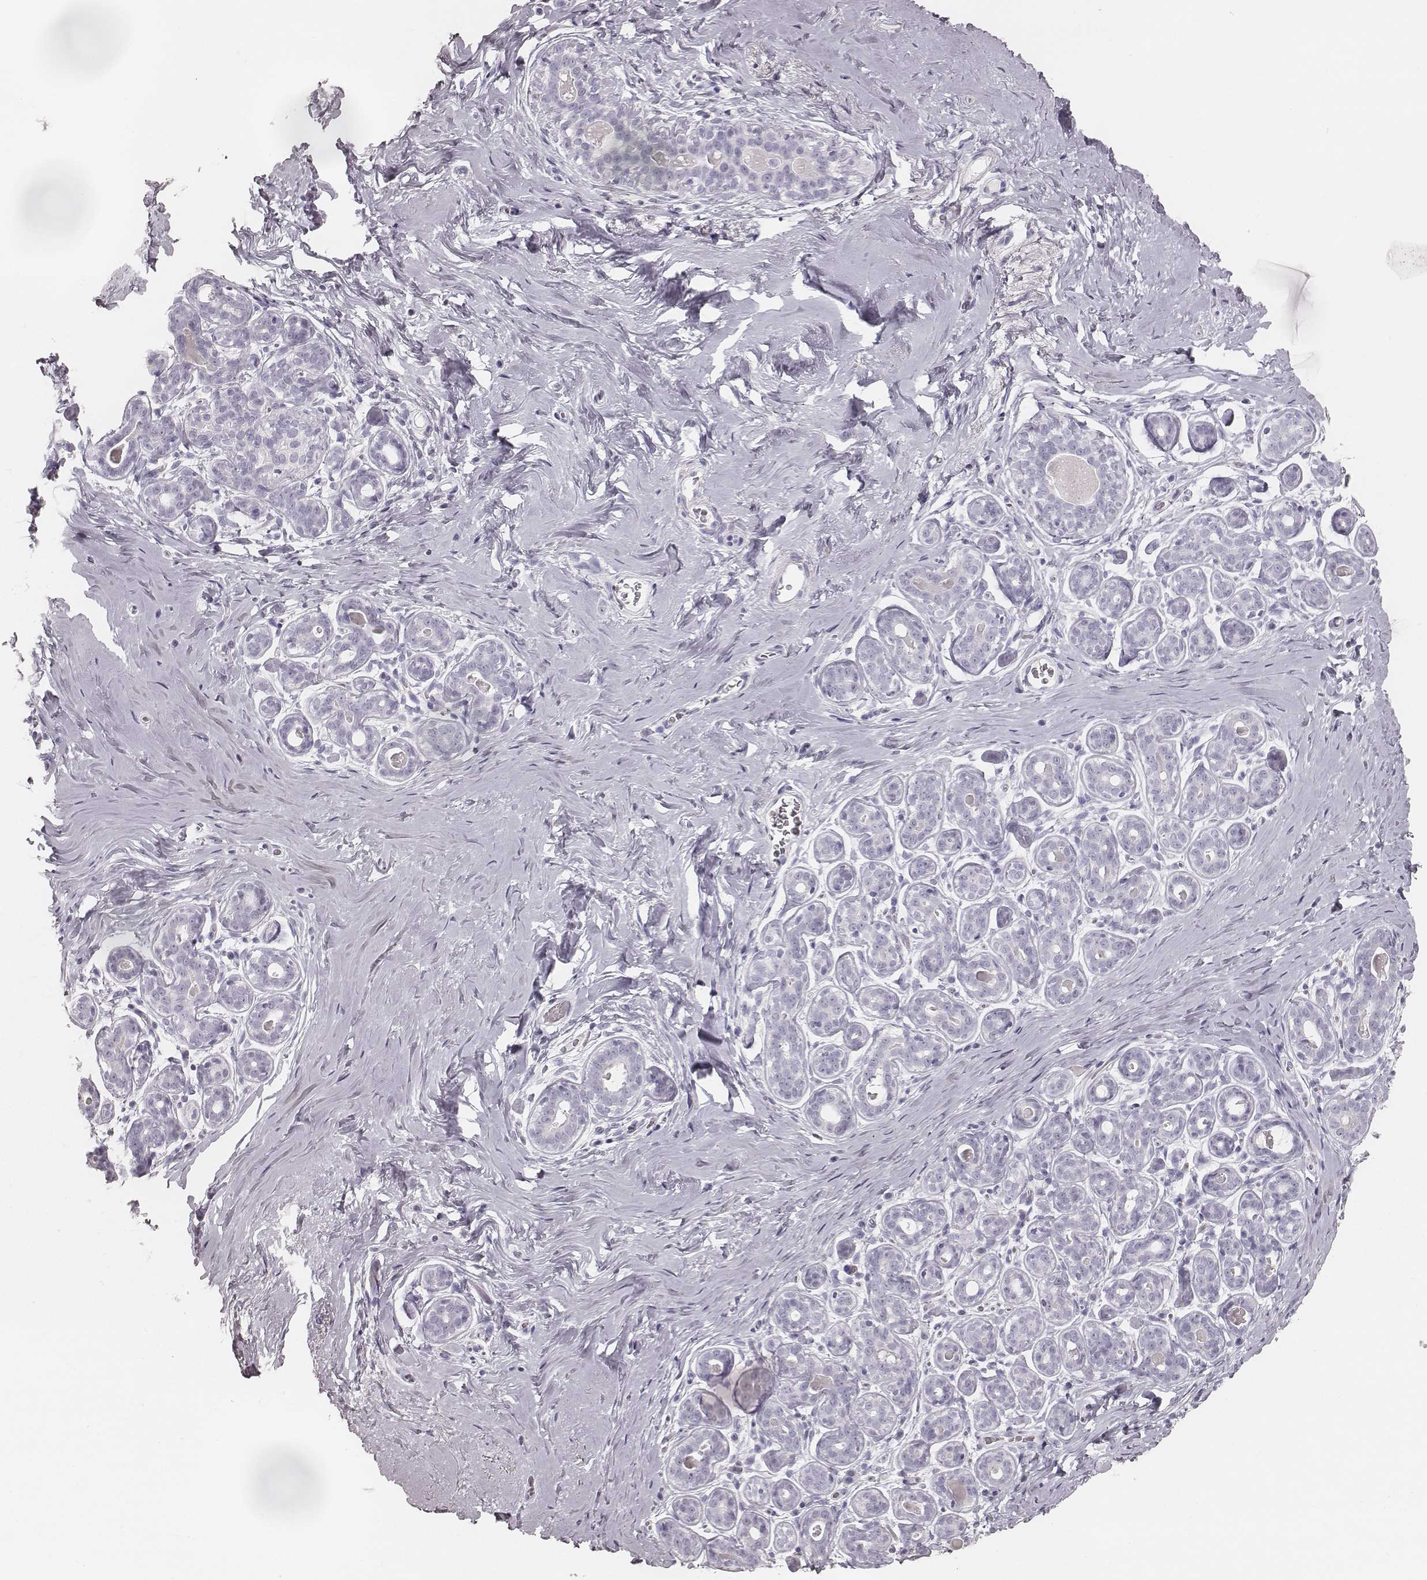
{"staining": {"intensity": "negative", "quantity": "none", "location": "none"}, "tissue": "breast", "cell_type": "Adipocytes", "image_type": "normal", "snomed": [{"axis": "morphology", "description": "Normal tissue, NOS"}, {"axis": "topography", "description": "Skin"}, {"axis": "topography", "description": "Breast"}], "caption": "Immunohistochemistry of normal breast shows no positivity in adipocytes.", "gene": "KRT34", "patient": {"sex": "female", "age": 43}}